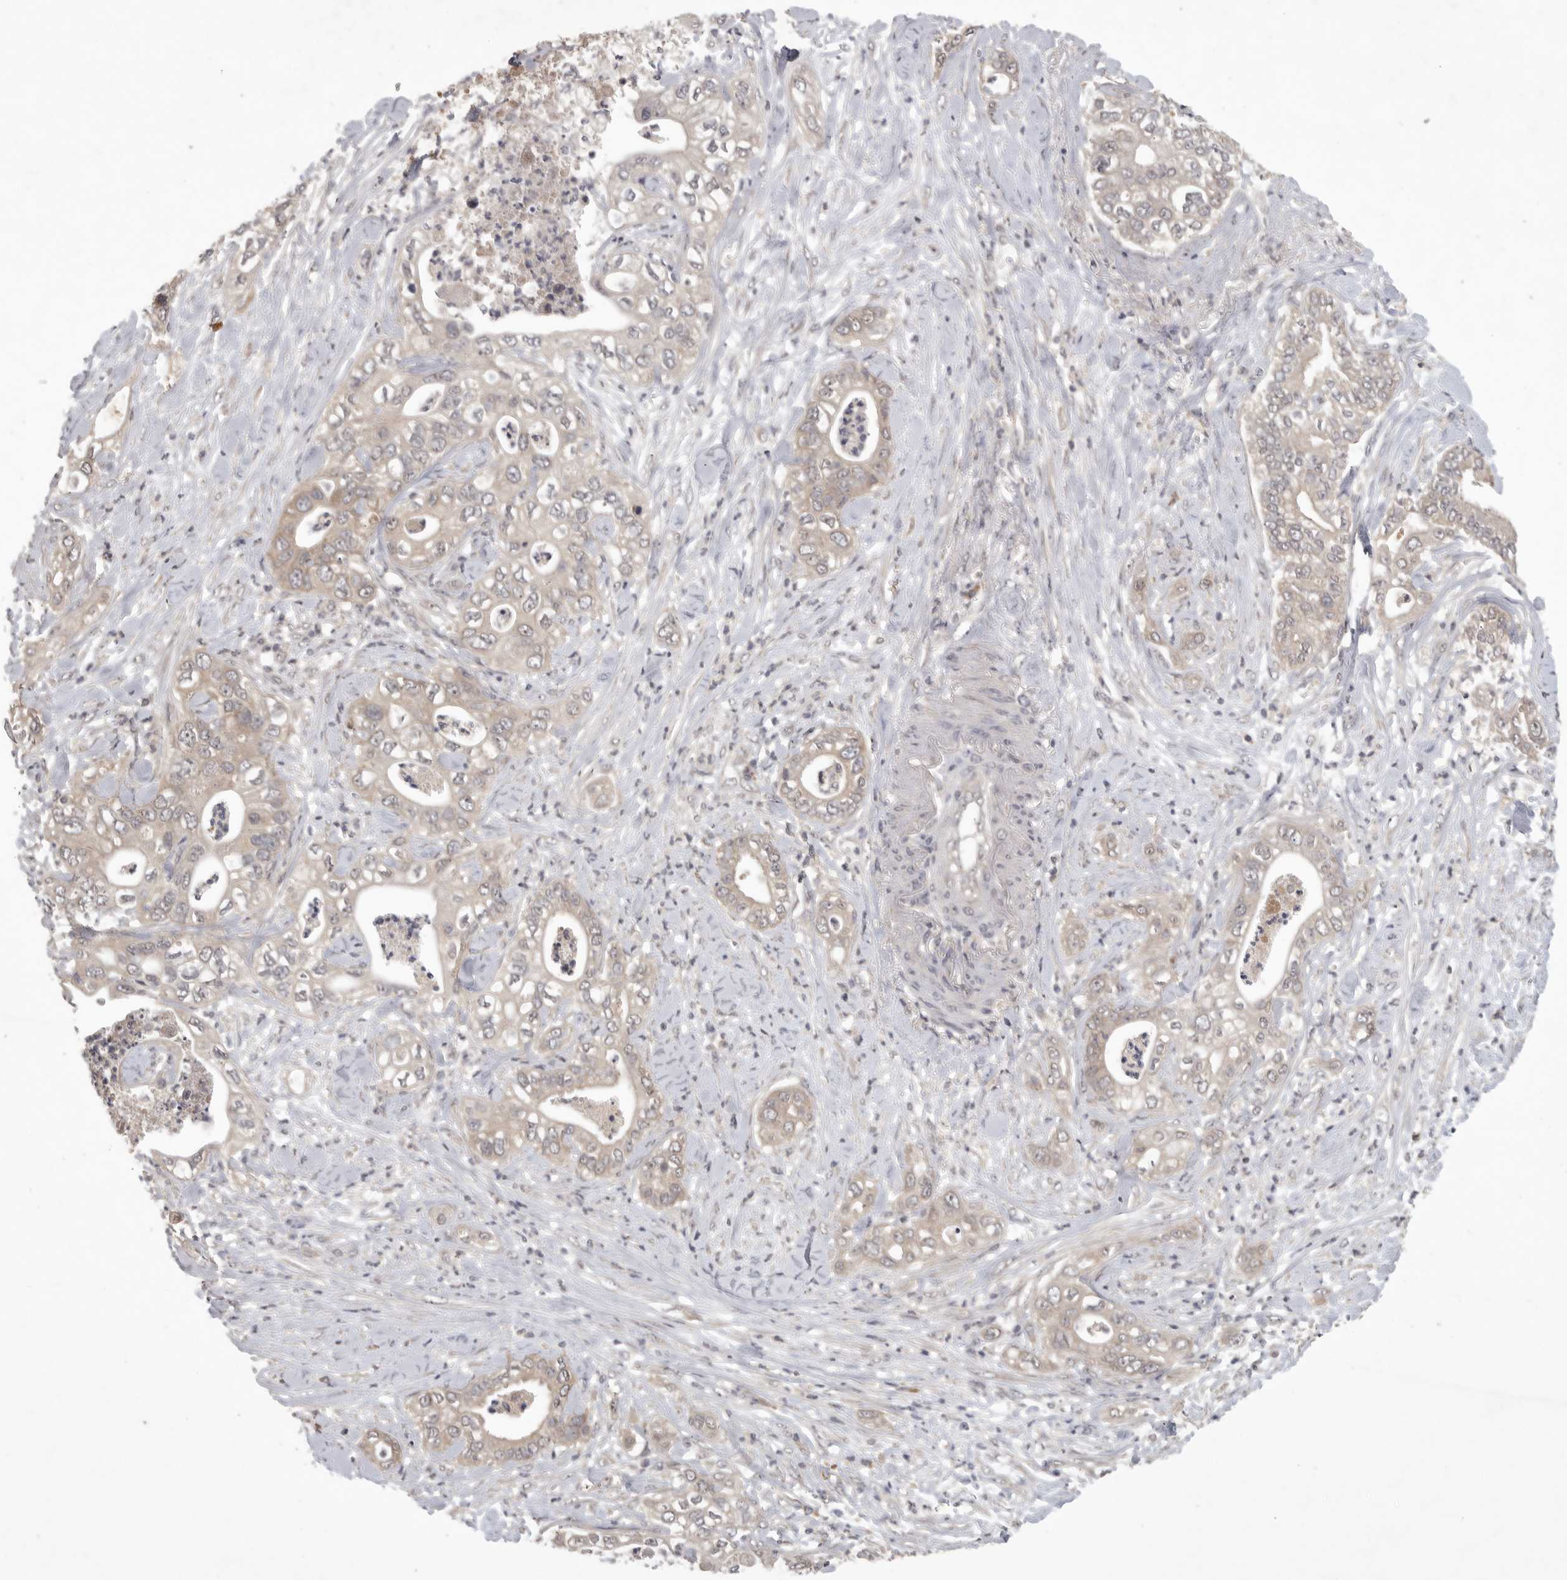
{"staining": {"intensity": "weak", "quantity": "25%-75%", "location": "cytoplasmic/membranous"}, "tissue": "pancreatic cancer", "cell_type": "Tumor cells", "image_type": "cancer", "snomed": [{"axis": "morphology", "description": "Adenocarcinoma, NOS"}, {"axis": "topography", "description": "Pancreas"}], "caption": "Immunohistochemistry (IHC) histopathology image of pancreatic cancer stained for a protein (brown), which displays low levels of weak cytoplasmic/membranous staining in about 25%-75% of tumor cells.", "gene": "ZNF114", "patient": {"sex": "female", "age": 78}}